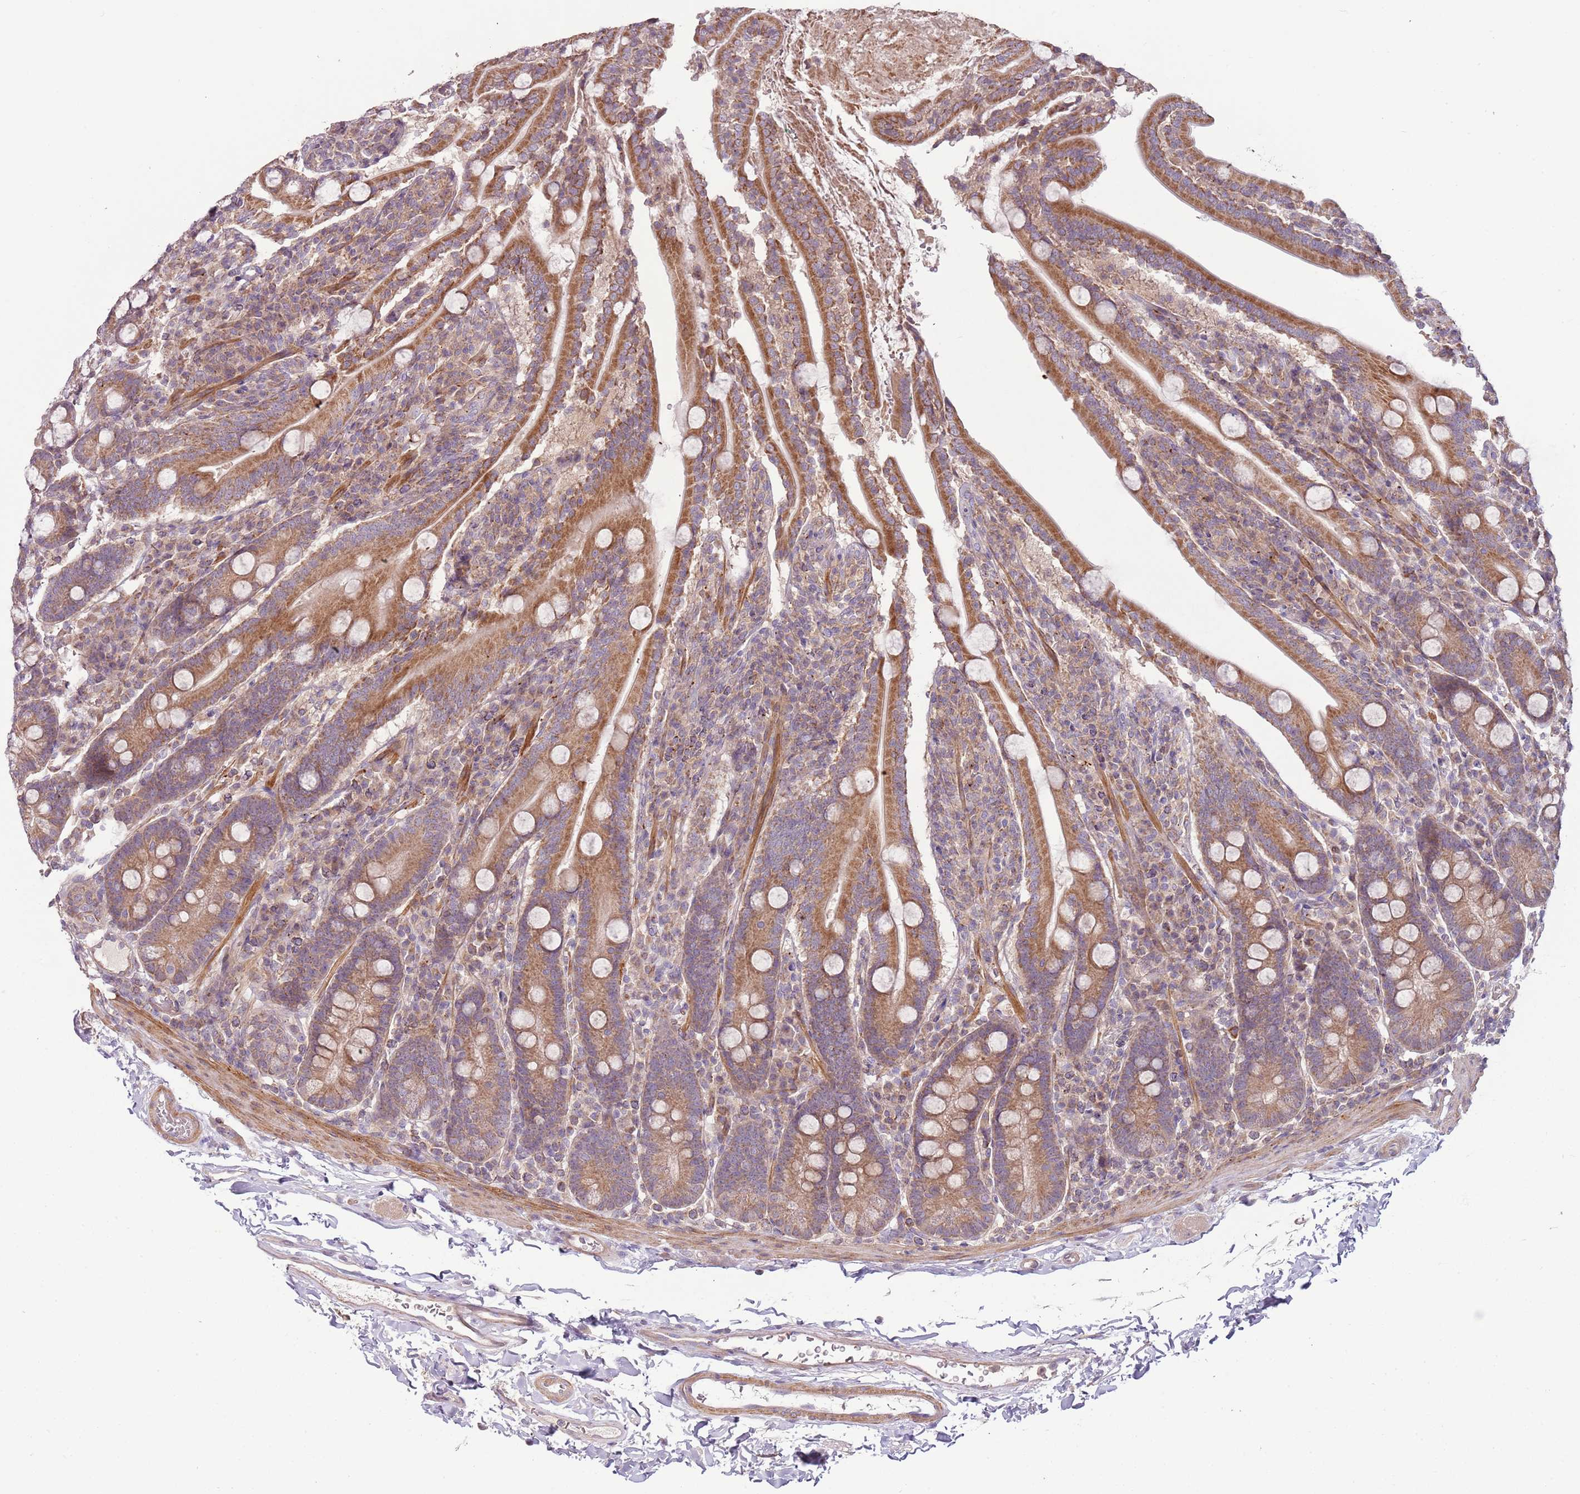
{"staining": {"intensity": "moderate", "quantity": ">75%", "location": "cytoplasmic/membranous"}, "tissue": "duodenum", "cell_type": "Glandular cells", "image_type": "normal", "snomed": [{"axis": "morphology", "description": "Normal tissue, NOS"}, {"axis": "topography", "description": "Duodenum"}], "caption": "Immunohistochemistry (IHC) of unremarkable duodenum reveals medium levels of moderate cytoplasmic/membranous staining in approximately >75% of glandular cells.", "gene": "DTD2", "patient": {"sex": "male", "age": 35}}